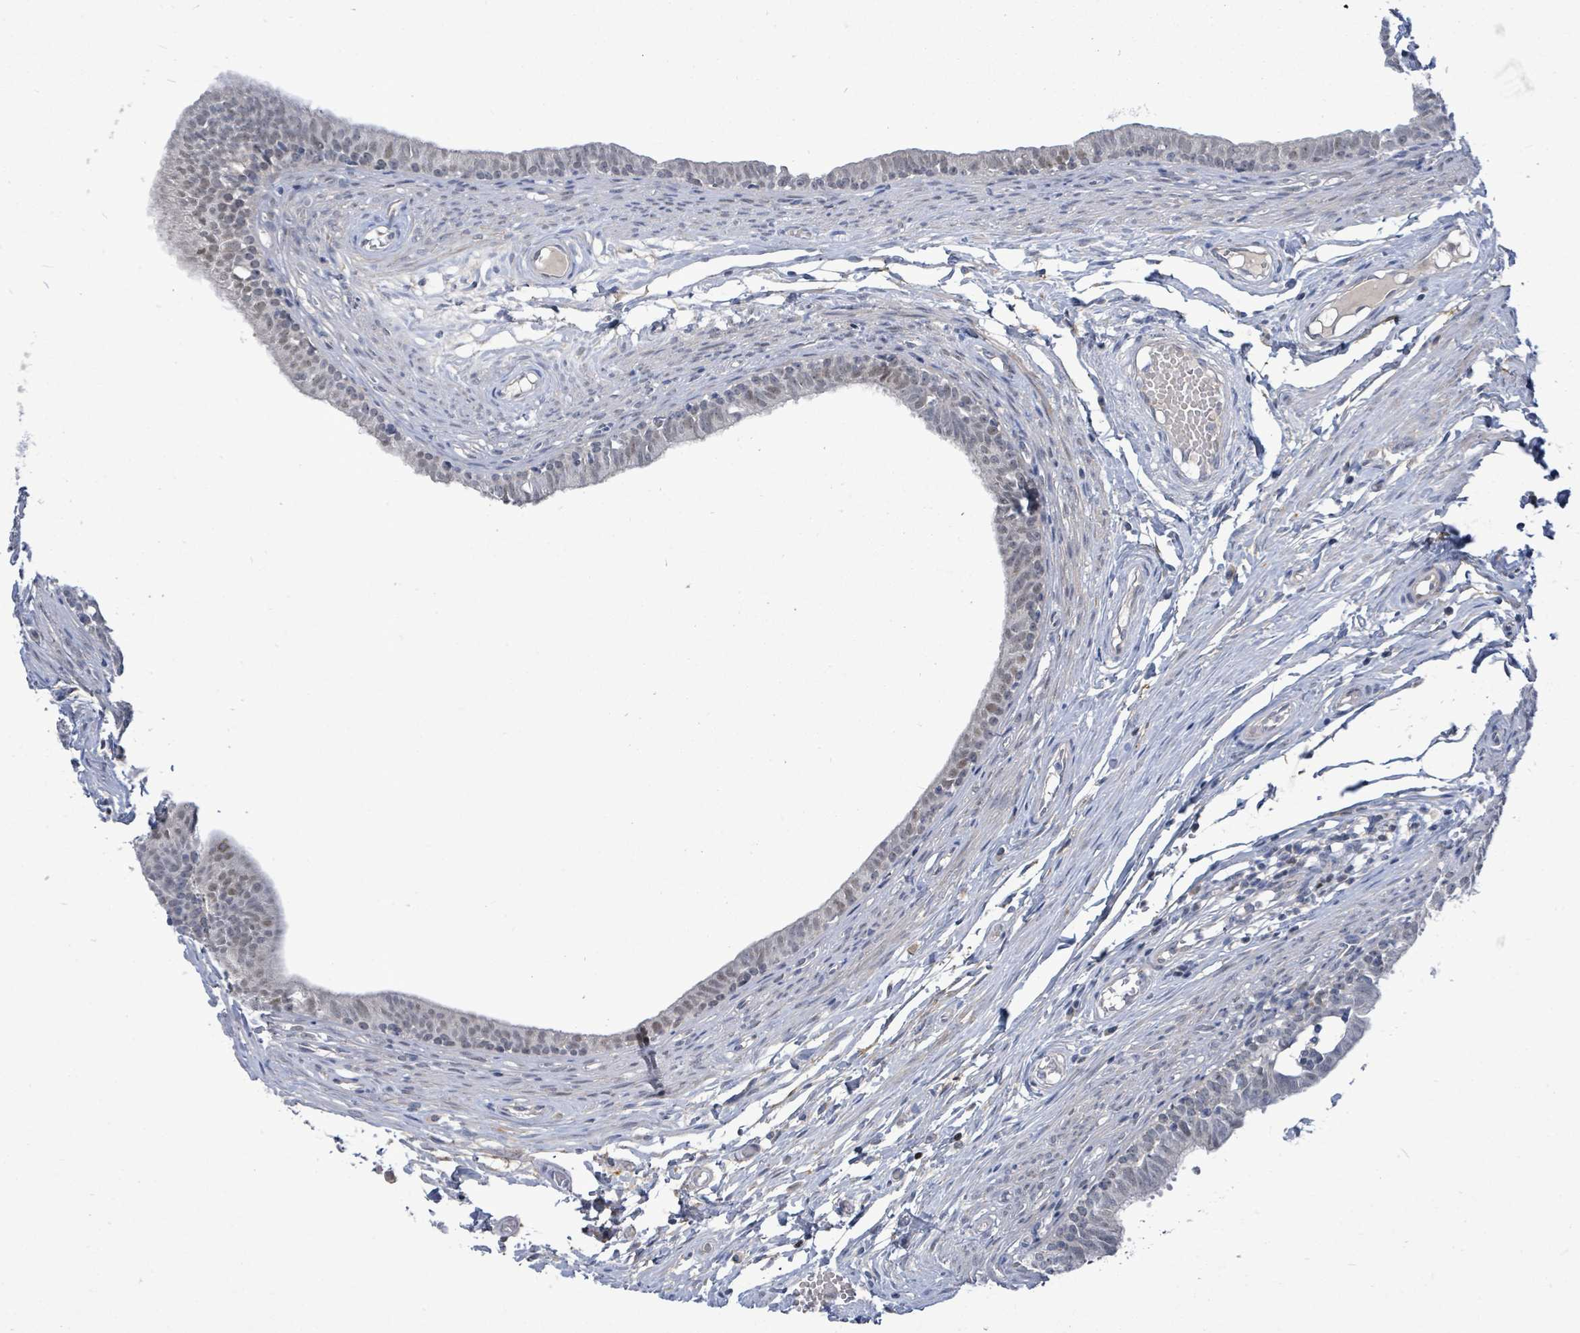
{"staining": {"intensity": "weak", "quantity": "25%-75%", "location": "nuclear"}, "tissue": "epididymis", "cell_type": "Glandular cells", "image_type": "normal", "snomed": [{"axis": "morphology", "description": "Normal tissue, NOS"}, {"axis": "topography", "description": "Epididymis, spermatic cord, NOS"}], "caption": "Immunohistochemical staining of unremarkable human epididymis reveals low levels of weak nuclear expression in approximately 25%-75% of glandular cells.", "gene": "ZFPM1", "patient": {"sex": "male", "age": 22}}